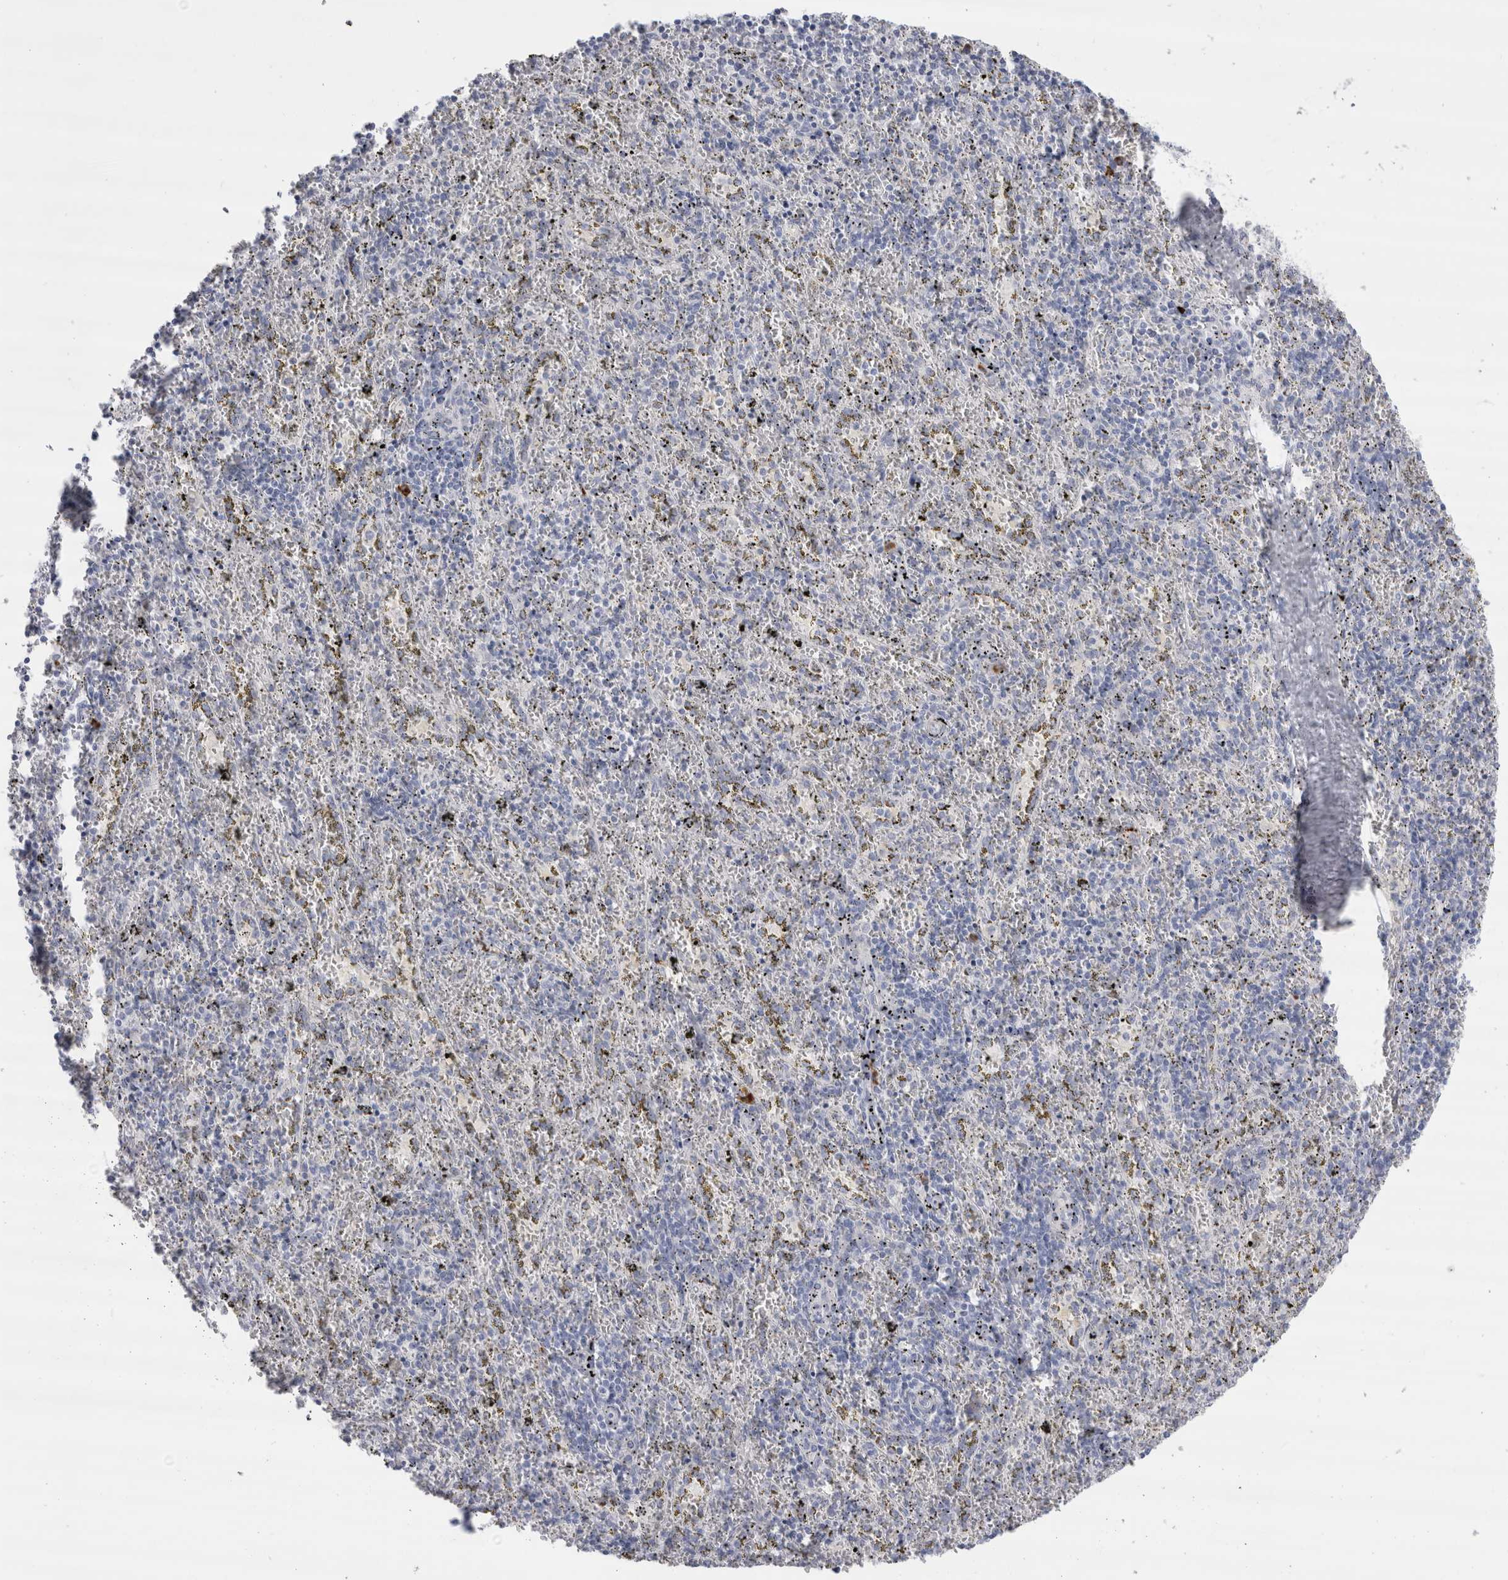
{"staining": {"intensity": "moderate", "quantity": "<25%", "location": "cytoplasmic/membranous"}, "tissue": "spleen", "cell_type": "Cells in red pulp", "image_type": "normal", "snomed": [{"axis": "morphology", "description": "Normal tissue, NOS"}, {"axis": "topography", "description": "Spleen"}], "caption": "Immunohistochemical staining of normal spleen demonstrates low levels of moderate cytoplasmic/membranous positivity in approximately <25% of cells in red pulp. (Brightfield microscopy of DAB IHC at high magnification).", "gene": "CDH17", "patient": {"sex": "male", "age": 11}}